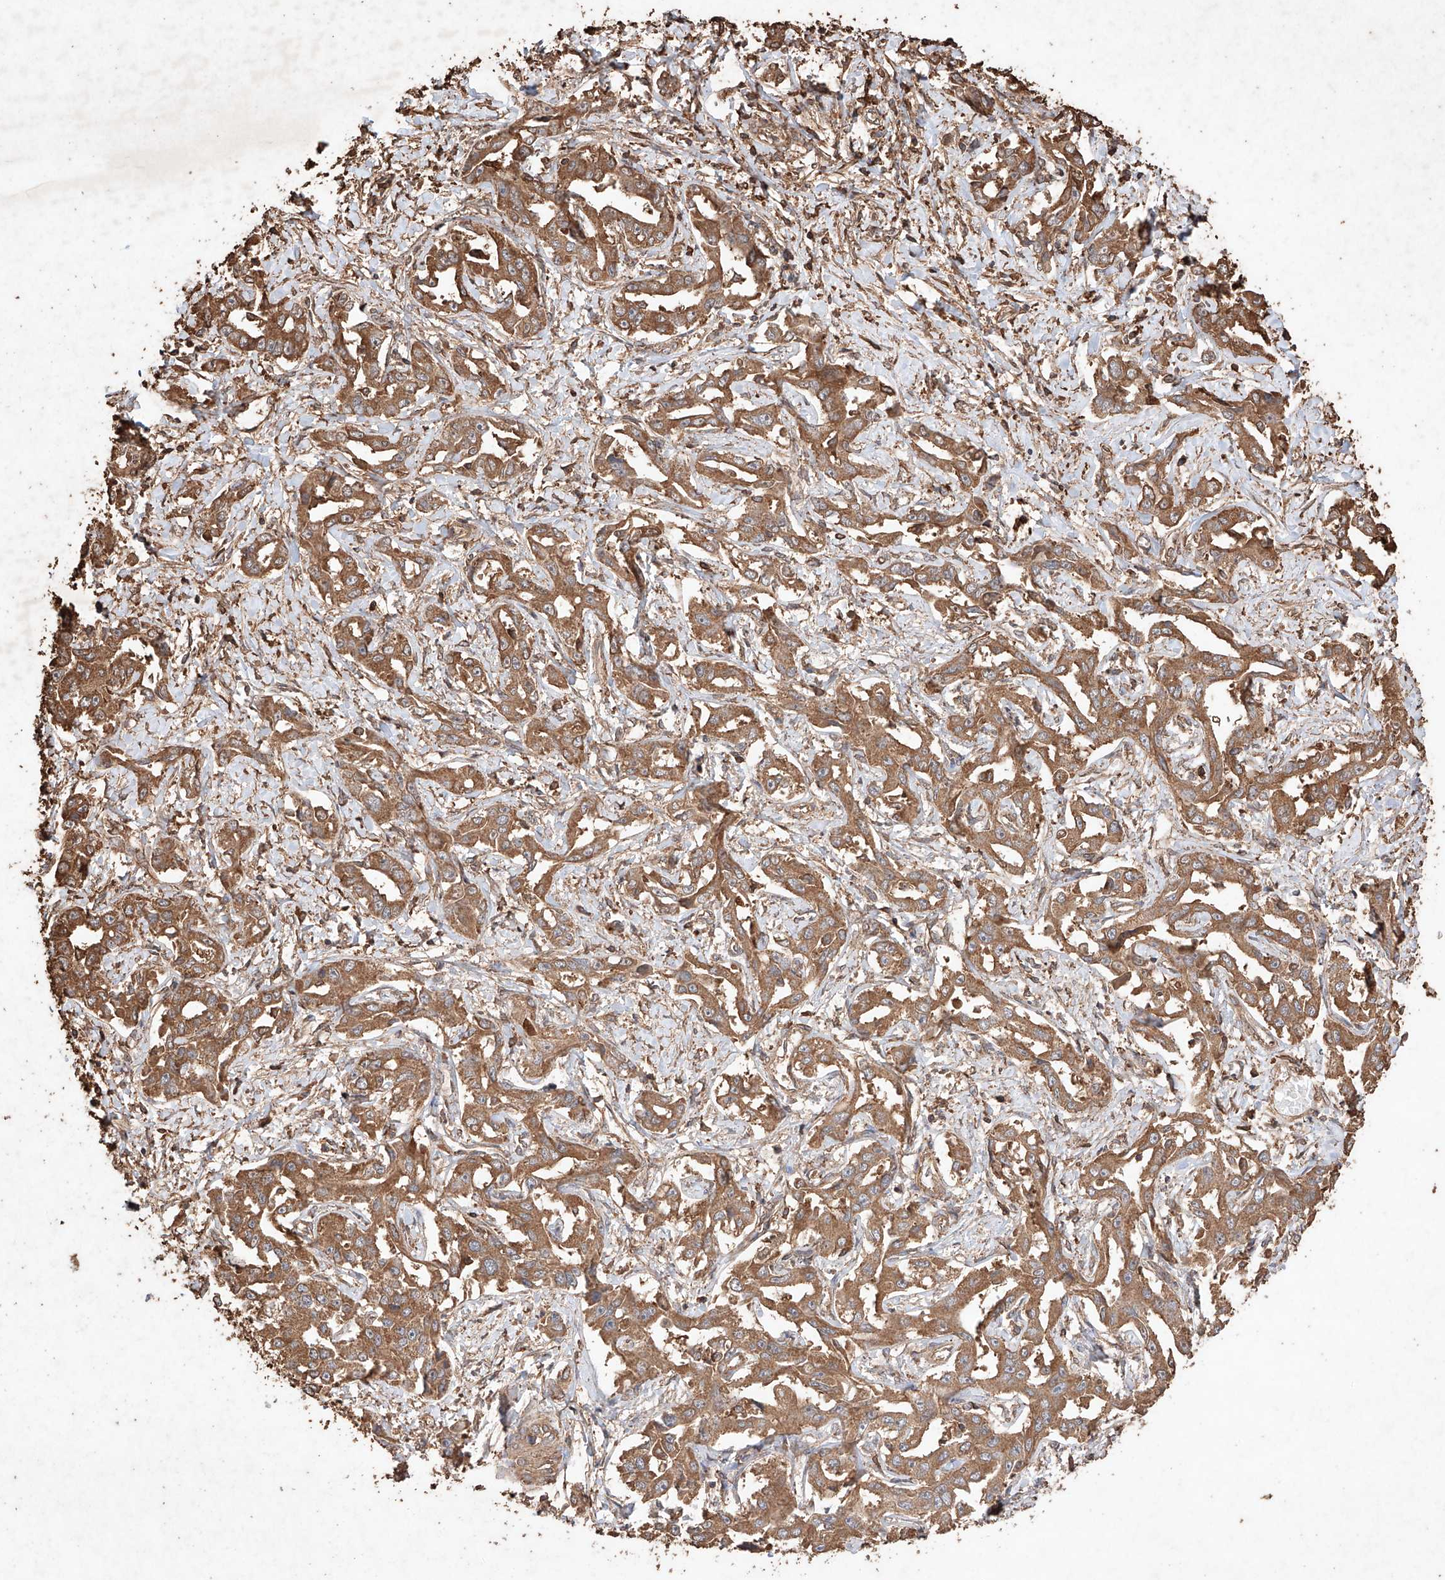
{"staining": {"intensity": "moderate", "quantity": ">75%", "location": "cytoplasmic/membranous"}, "tissue": "liver cancer", "cell_type": "Tumor cells", "image_type": "cancer", "snomed": [{"axis": "morphology", "description": "Cholangiocarcinoma"}, {"axis": "topography", "description": "Liver"}], "caption": "Liver cancer (cholangiocarcinoma) tissue displays moderate cytoplasmic/membranous staining in about >75% of tumor cells, visualized by immunohistochemistry.", "gene": "M6PR", "patient": {"sex": "male", "age": 59}}